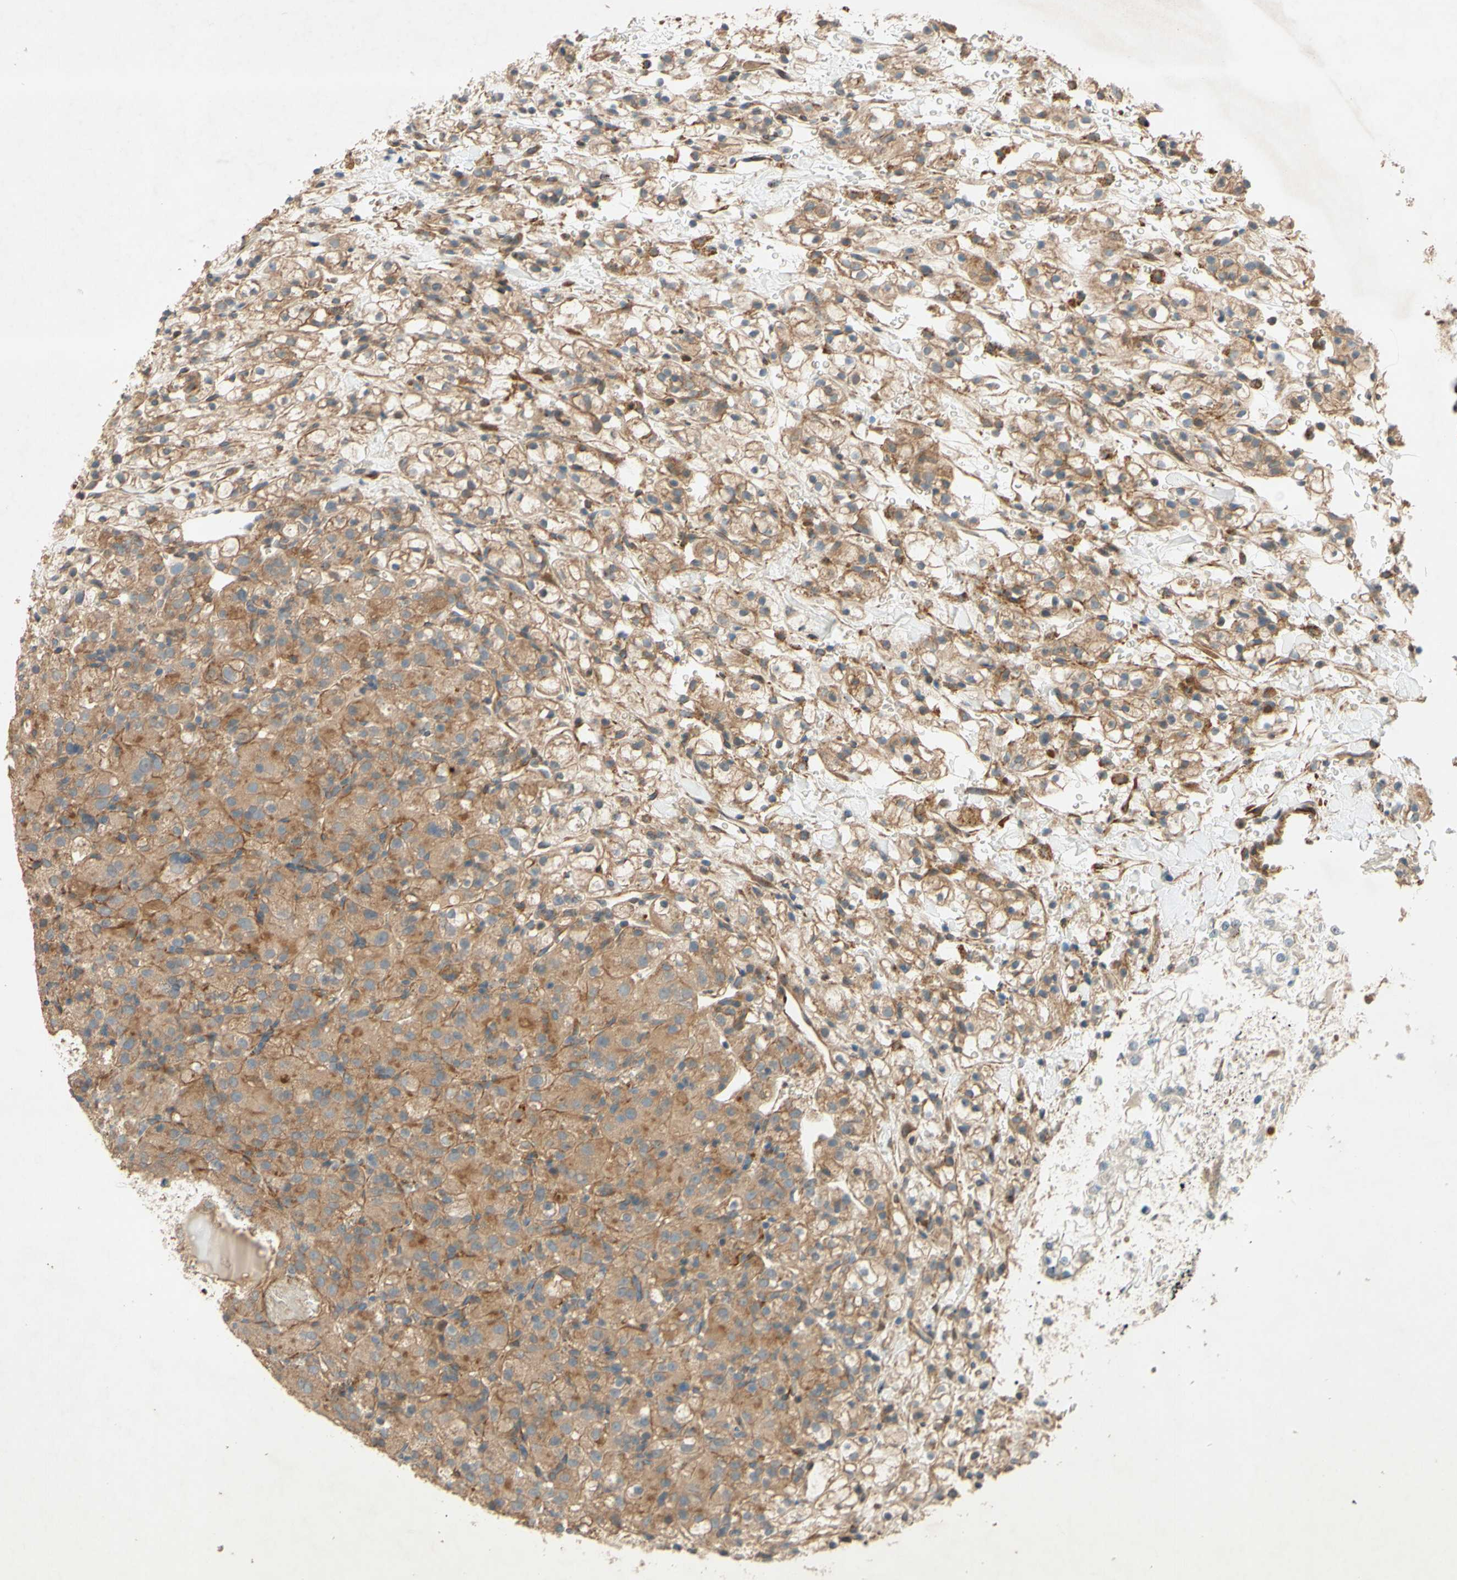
{"staining": {"intensity": "moderate", "quantity": ">75%", "location": "cytoplasmic/membranous"}, "tissue": "renal cancer", "cell_type": "Tumor cells", "image_type": "cancer", "snomed": [{"axis": "morphology", "description": "Adenocarcinoma, NOS"}, {"axis": "topography", "description": "Kidney"}], "caption": "Renal cancer (adenocarcinoma) stained with DAB IHC exhibits medium levels of moderate cytoplasmic/membranous positivity in about >75% of tumor cells. The protein of interest is shown in brown color, while the nuclei are stained blue.", "gene": "ADAM17", "patient": {"sex": "male", "age": 61}}